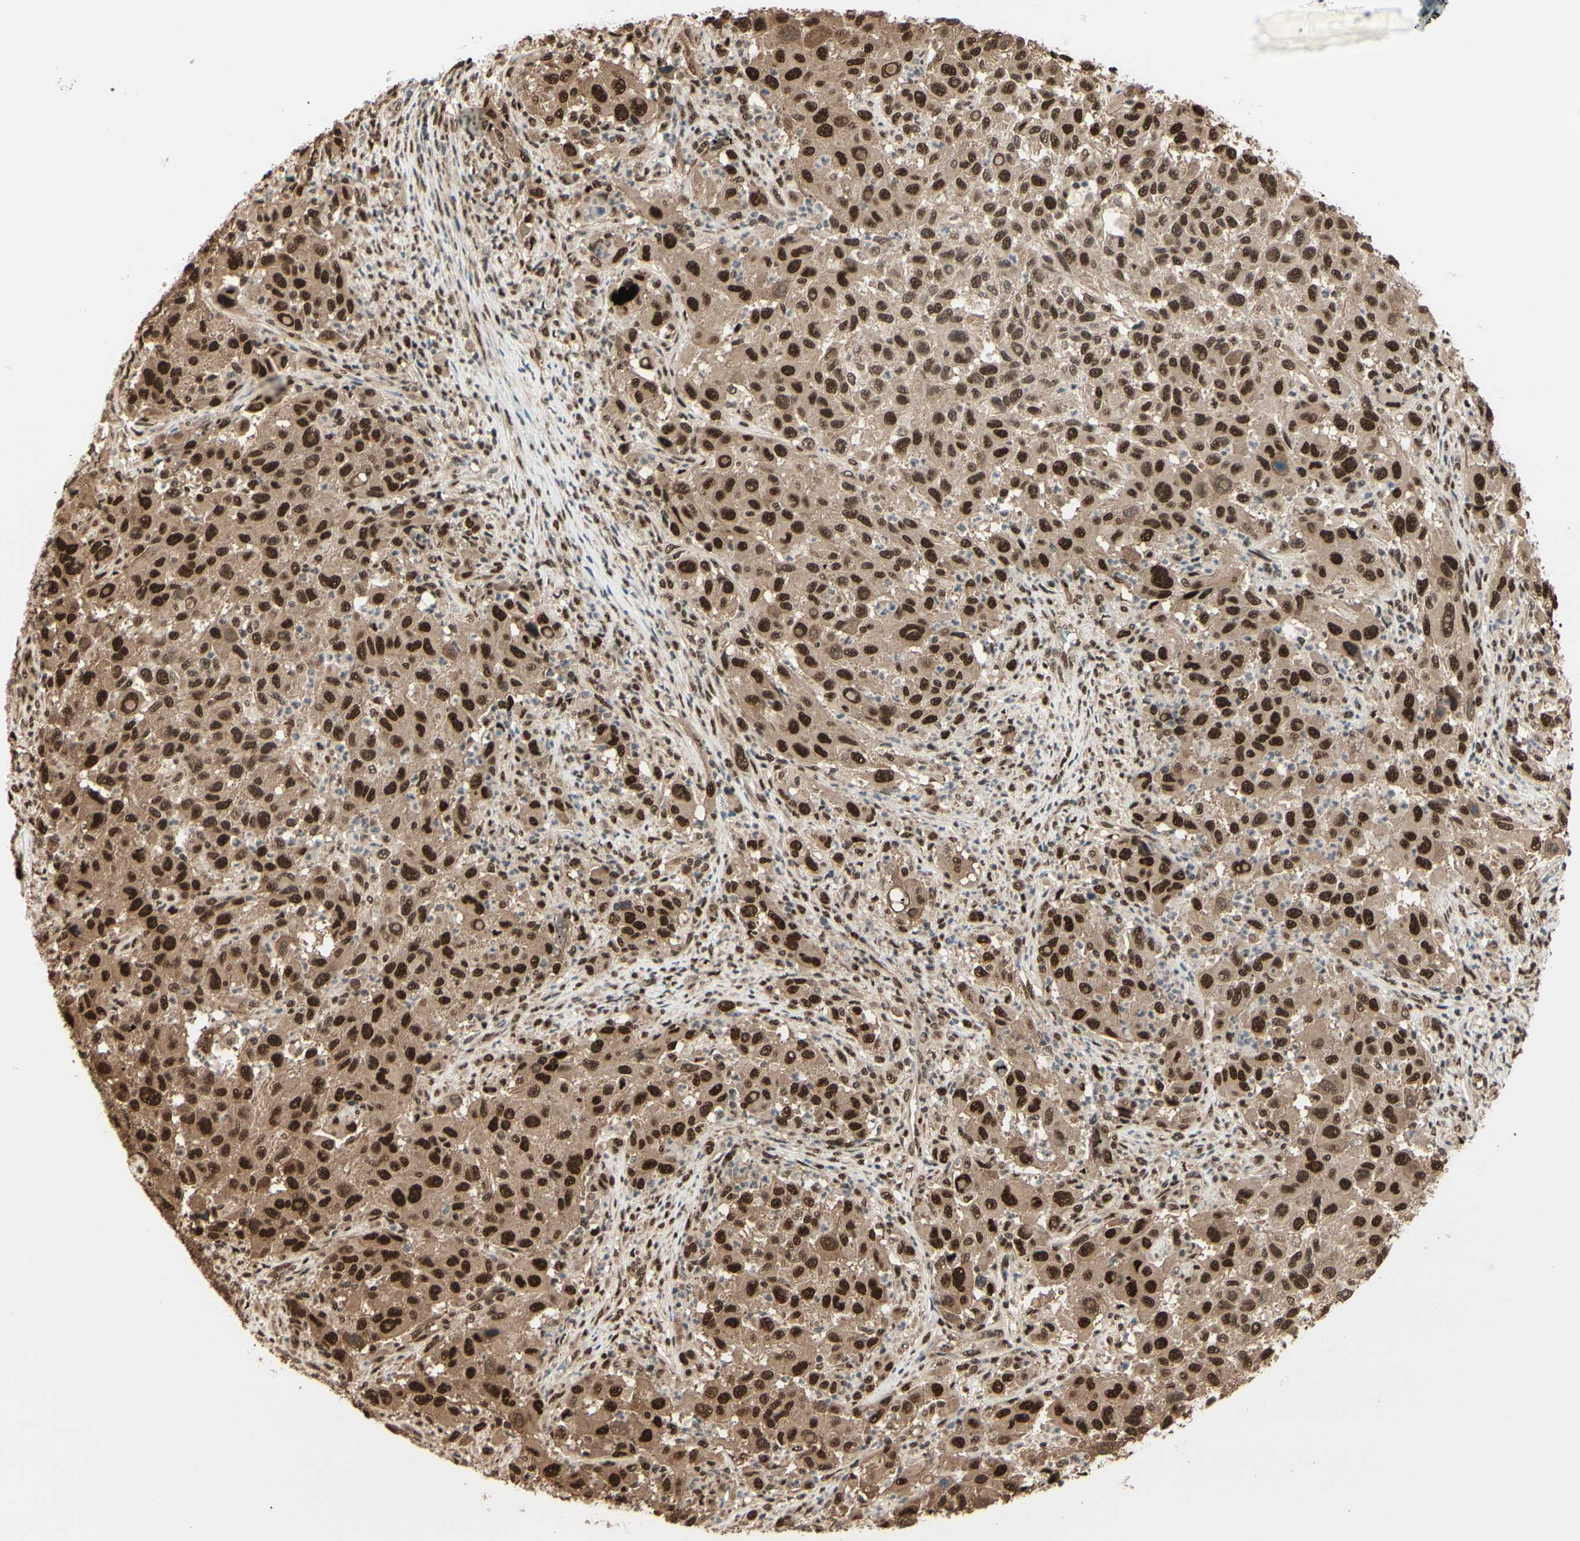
{"staining": {"intensity": "strong", "quantity": ">75%", "location": "cytoplasmic/membranous,nuclear"}, "tissue": "melanoma", "cell_type": "Tumor cells", "image_type": "cancer", "snomed": [{"axis": "morphology", "description": "Malignant melanoma, Metastatic site"}, {"axis": "topography", "description": "Lymph node"}], "caption": "This histopathology image displays immunohistochemistry staining of human melanoma, with high strong cytoplasmic/membranous and nuclear expression in about >75% of tumor cells.", "gene": "HSF1", "patient": {"sex": "male", "age": 61}}